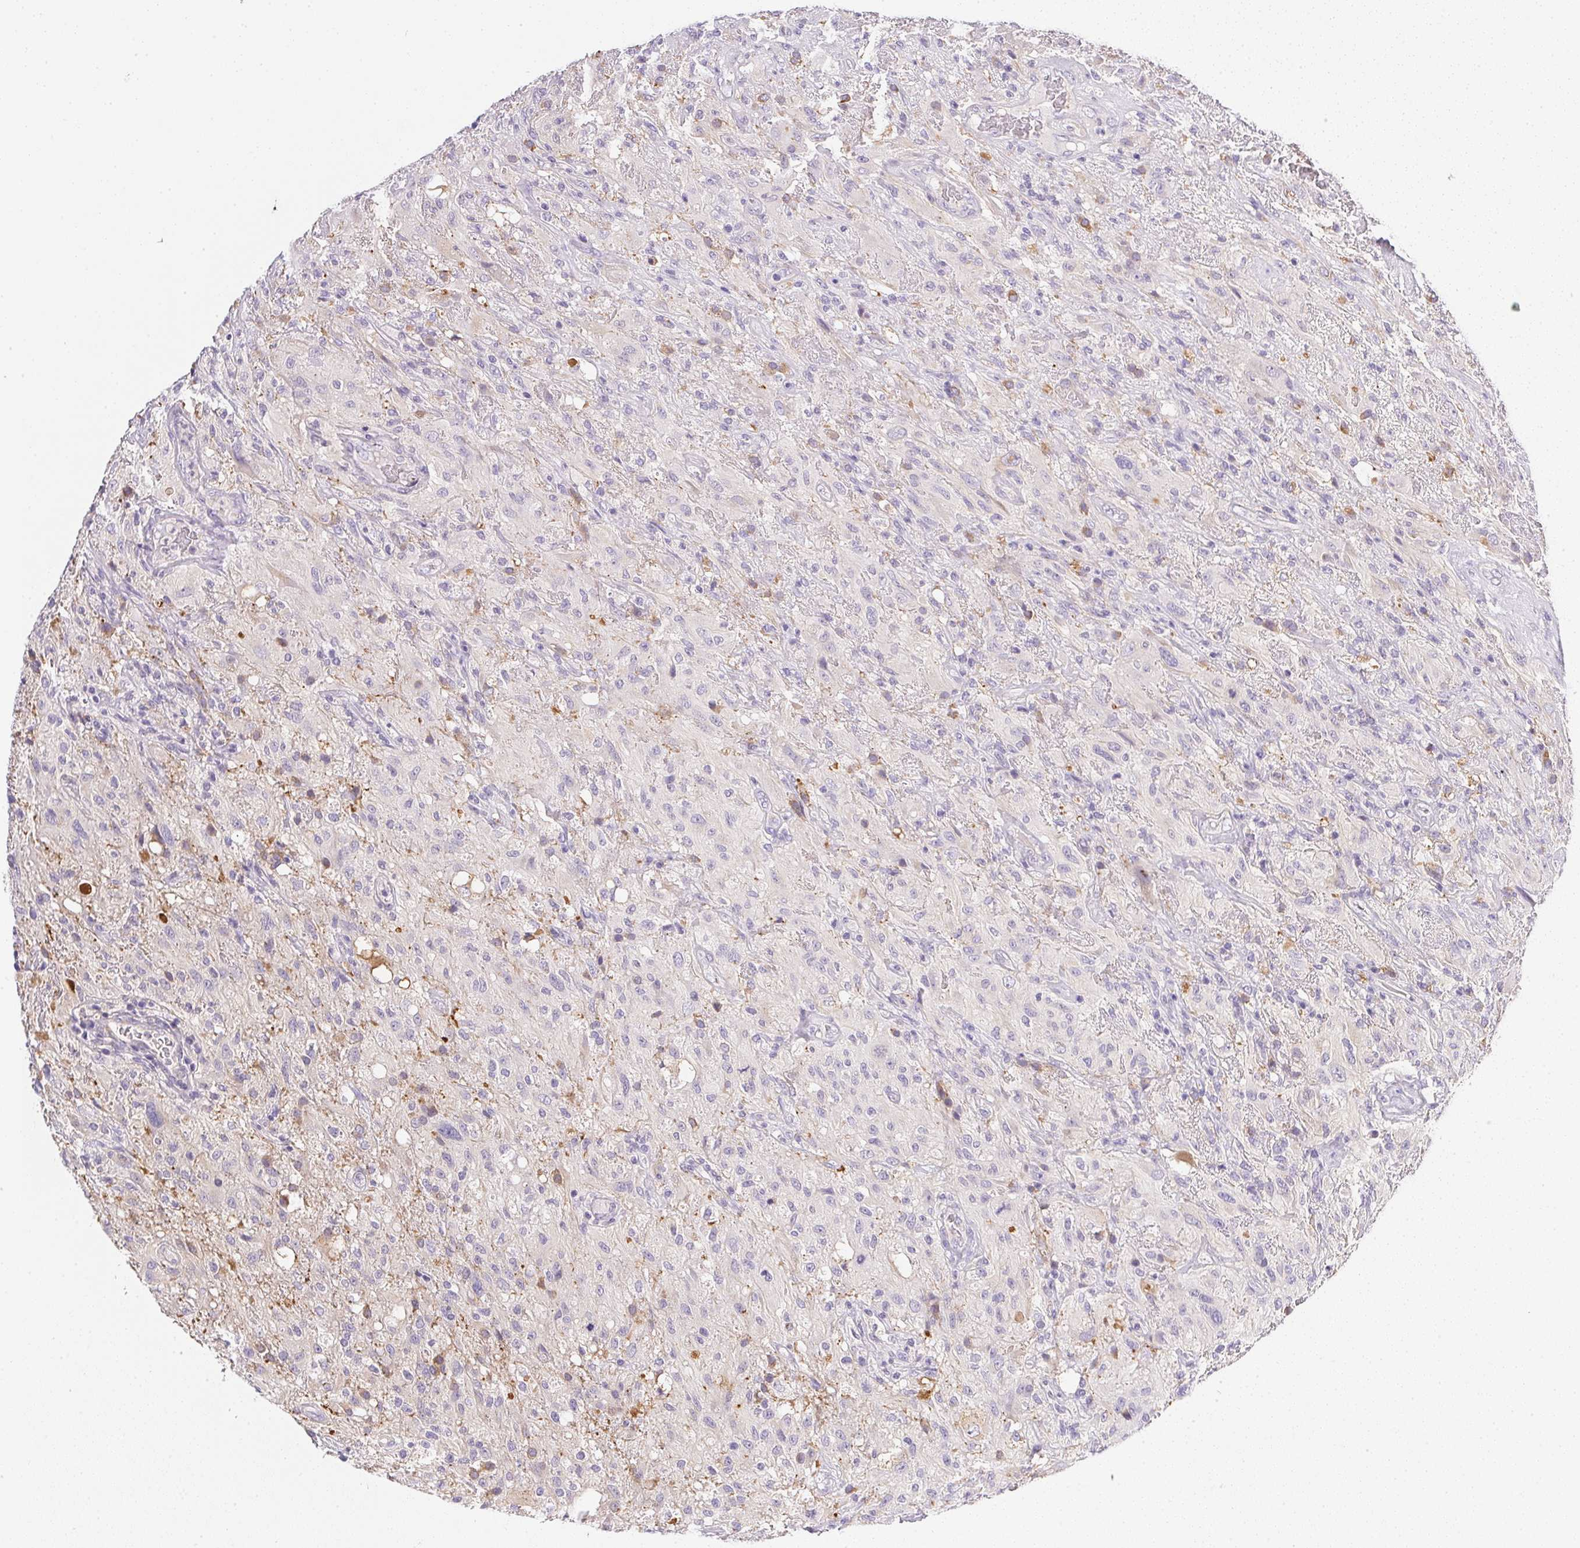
{"staining": {"intensity": "negative", "quantity": "none", "location": "none"}, "tissue": "glioma", "cell_type": "Tumor cells", "image_type": "cancer", "snomed": [{"axis": "morphology", "description": "Glioma, malignant, High grade"}, {"axis": "topography", "description": "Brain"}], "caption": "There is no significant expression in tumor cells of malignant glioma (high-grade).", "gene": "SLC17A7", "patient": {"sex": "male", "age": 46}}